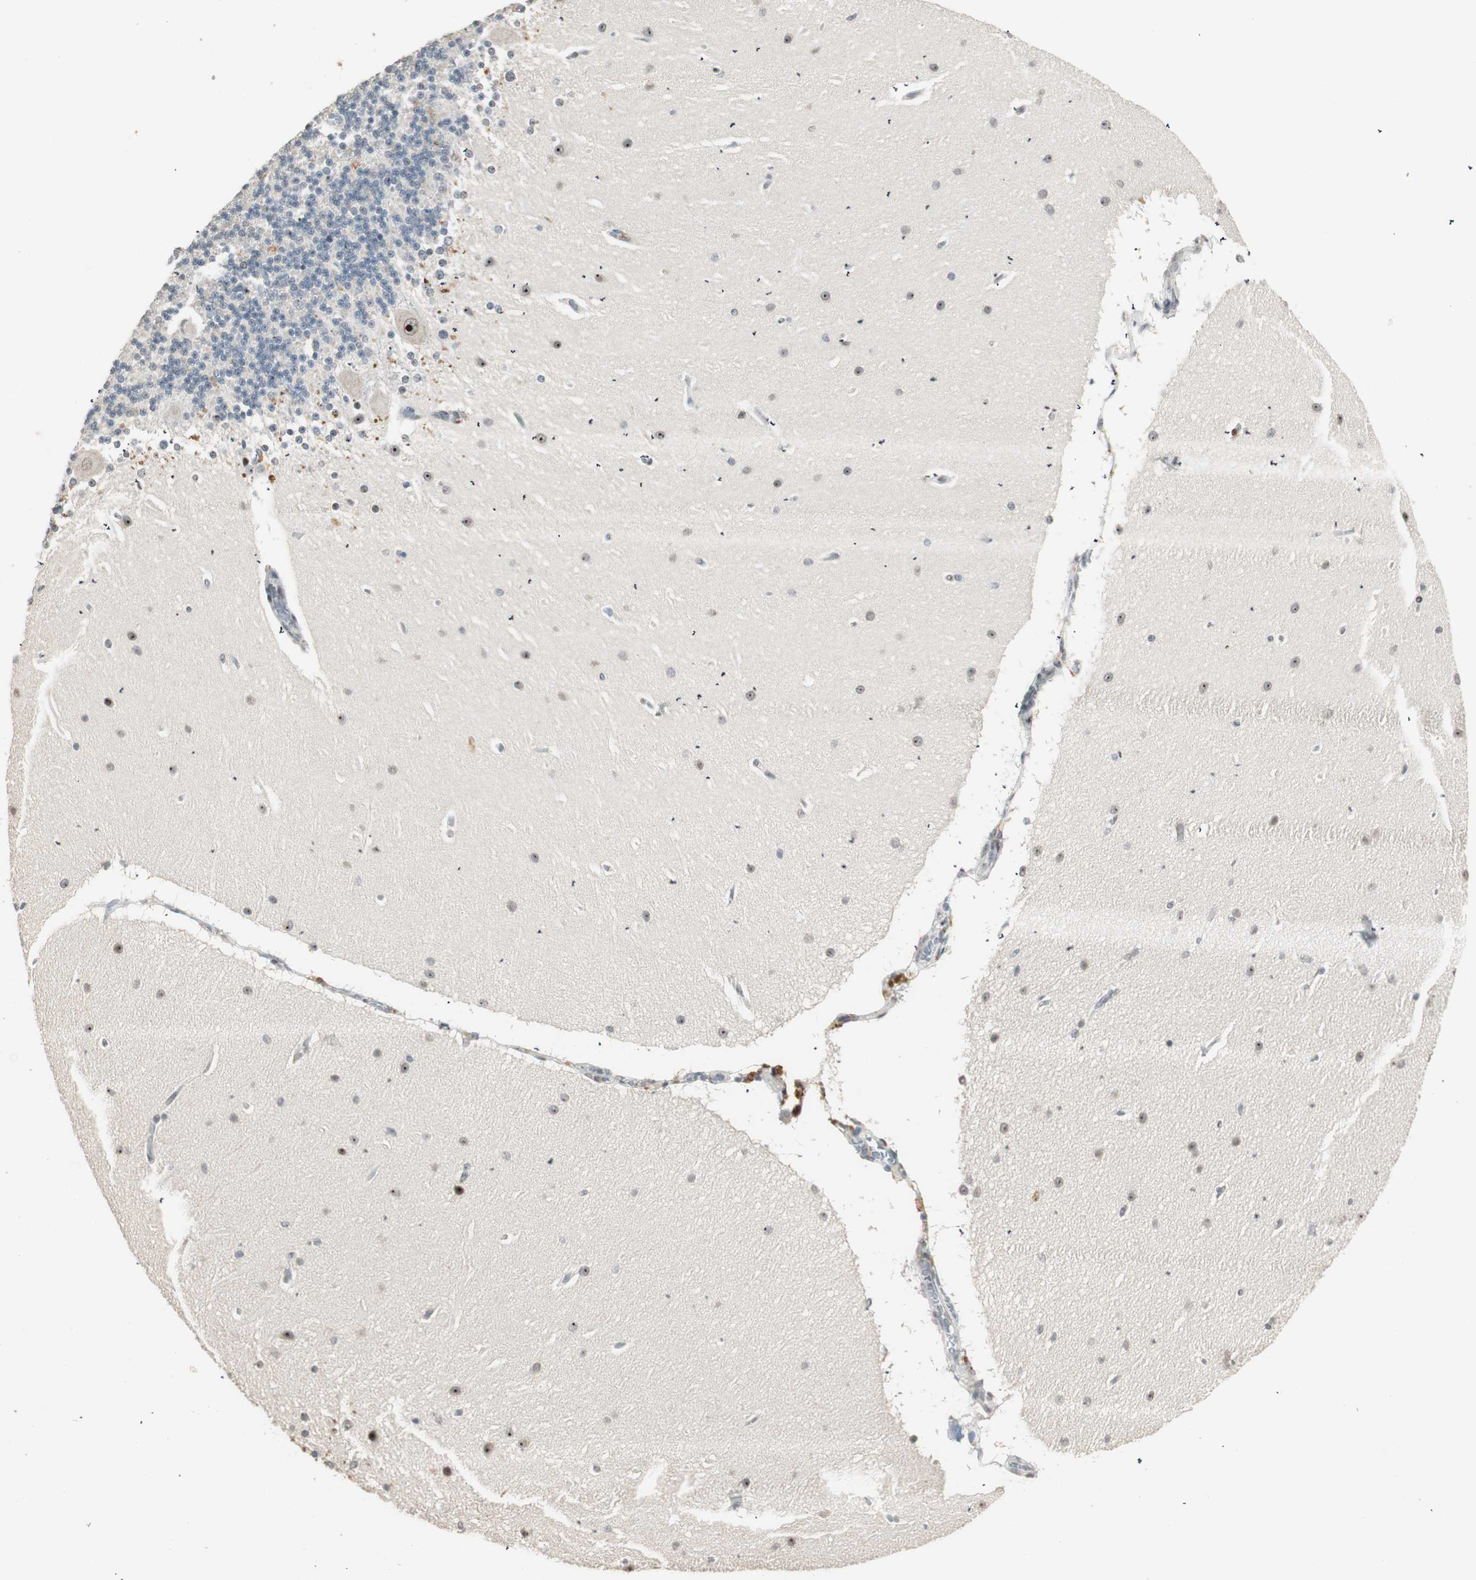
{"staining": {"intensity": "negative", "quantity": "none", "location": "none"}, "tissue": "cerebellum", "cell_type": "Cells in granular layer", "image_type": "normal", "snomed": [{"axis": "morphology", "description": "Normal tissue, NOS"}, {"axis": "topography", "description": "Cerebellum"}], "caption": "The IHC image has no significant staining in cells in granular layer of cerebellum. (DAB (3,3'-diaminobenzidine) immunohistochemistry, high magnification).", "gene": "ETV4", "patient": {"sex": "female", "age": 54}}